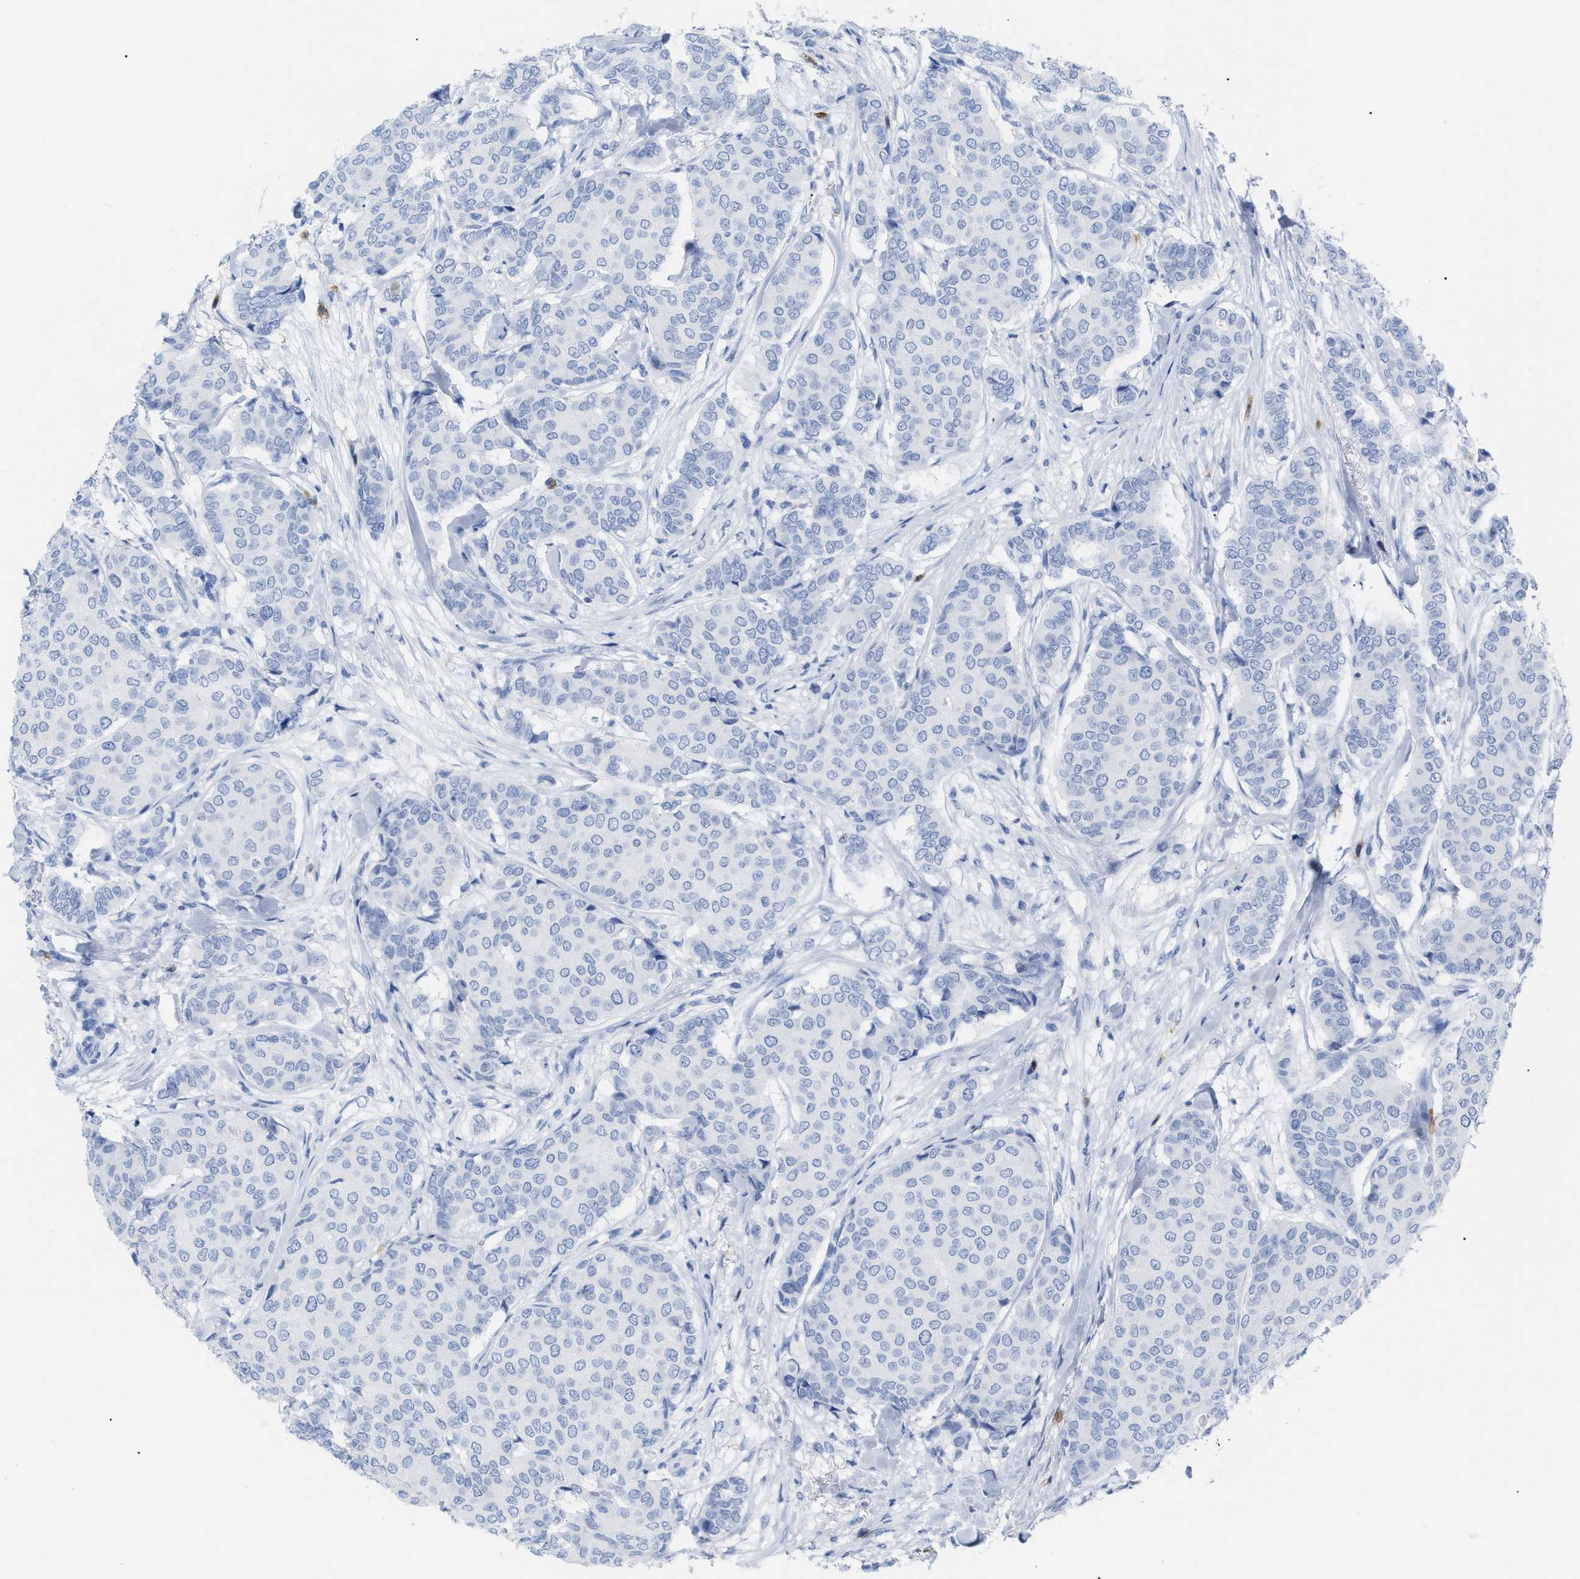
{"staining": {"intensity": "negative", "quantity": "none", "location": "none"}, "tissue": "breast cancer", "cell_type": "Tumor cells", "image_type": "cancer", "snomed": [{"axis": "morphology", "description": "Duct carcinoma"}, {"axis": "topography", "description": "Breast"}], "caption": "Immunohistochemical staining of human breast intraductal carcinoma reveals no significant staining in tumor cells. The staining is performed using DAB (3,3'-diaminobenzidine) brown chromogen with nuclei counter-stained in using hematoxylin.", "gene": "CD5", "patient": {"sex": "female", "age": 75}}